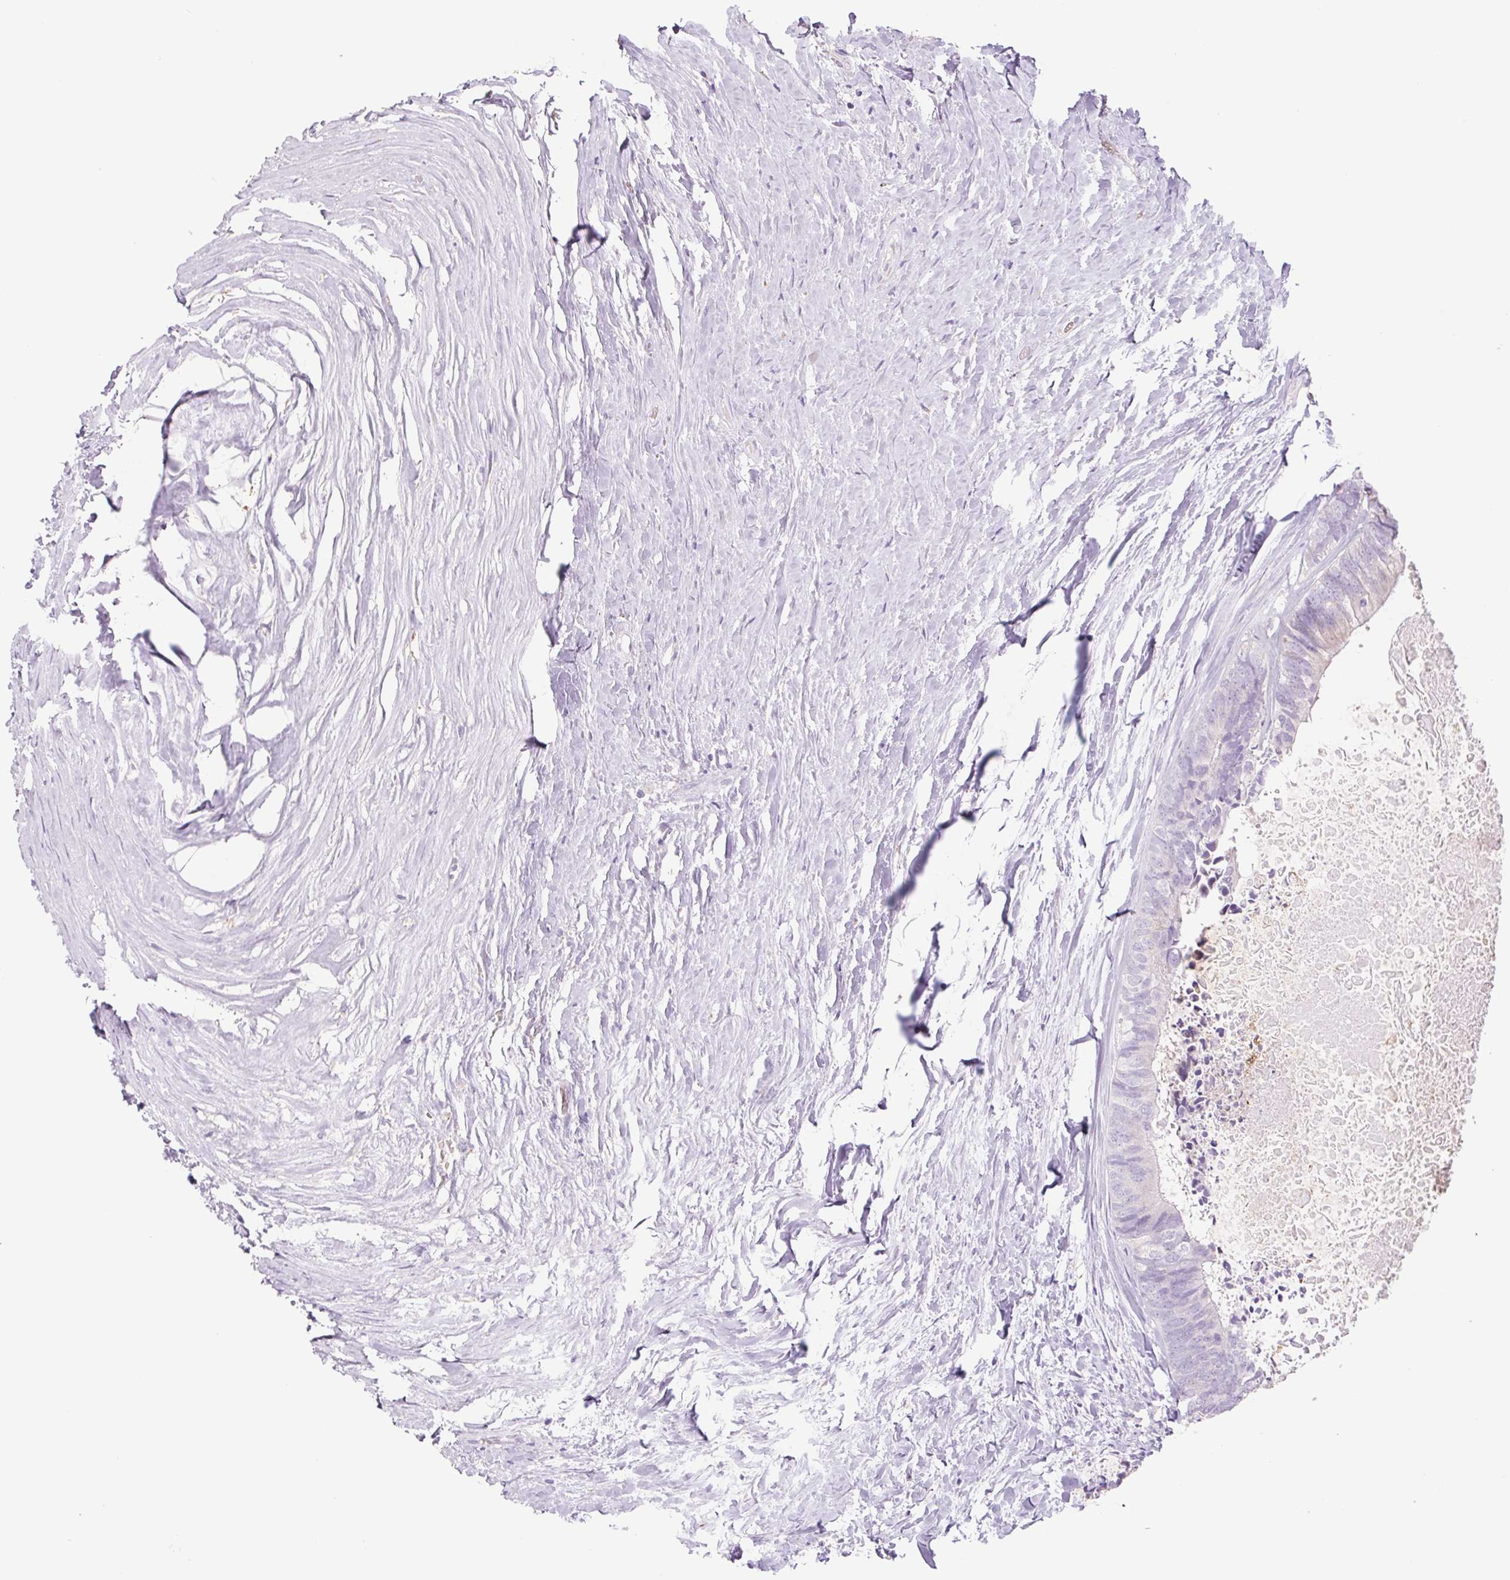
{"staining": {"intensity": "negative", "quantity": "none", "location": "none"}, "tissue": "colorectal cancer", "cell_type": "Tumor cells", "image_type": "cancer", "snomed": [{"axis": "morphology", "description": "Adenocarcinoma, NOS"}, {"axis": "topography", "description": "Colon"}, {"axis": "topography", "description": "Rectum"}], "caption": "The immunohistochemistry (IHC) photomicrograph has no significant staining in tumor cells of colorectal adenocarcinoma tissue.", "gene": "IGFL3", "patient": {"sex": "male", "age": 57}}